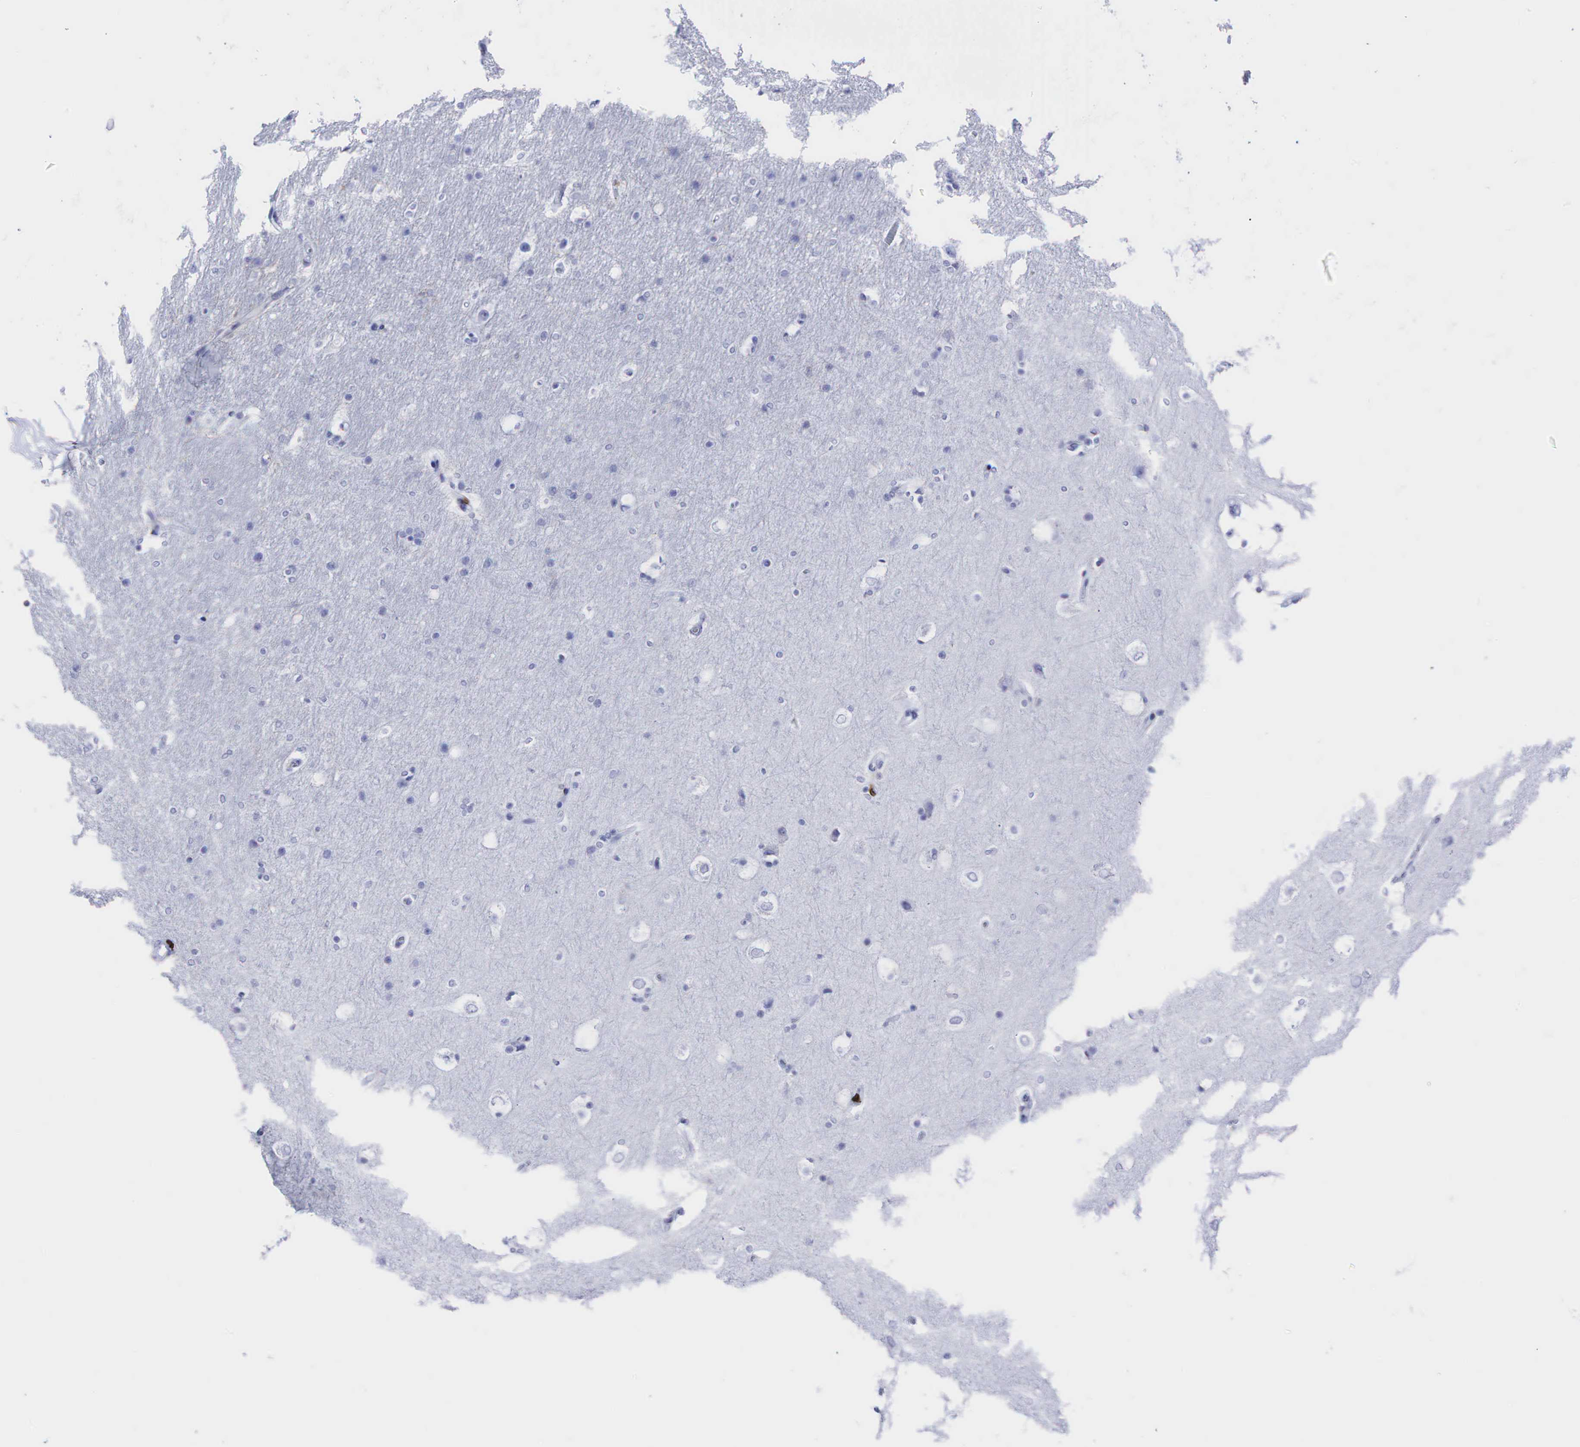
{"staining": {"intensity": "negative", "quantity": "none", "location": "none"}, "tissue": "hippocampus", "cell_type": "Glial cells", "image_type": "normal", "snomed": [{"axis": "morphology", "description": "Normal tissue, NOS"}, {"axis": "topography", "description": "Hippocampus"}], "caption": "DAB (3,3'-diaminobenzidine) immunohistochemical staining of unremarkable human hippocampus shows no significant positivity in glial cells. Brightfield microscopy of immunohistochemistry (IHC) stained with DAB (brown) and hematoxylin (blue), captured at high magnification.", "gene": "PTPRC", "patient": {"sex": "female", "age": 19}}